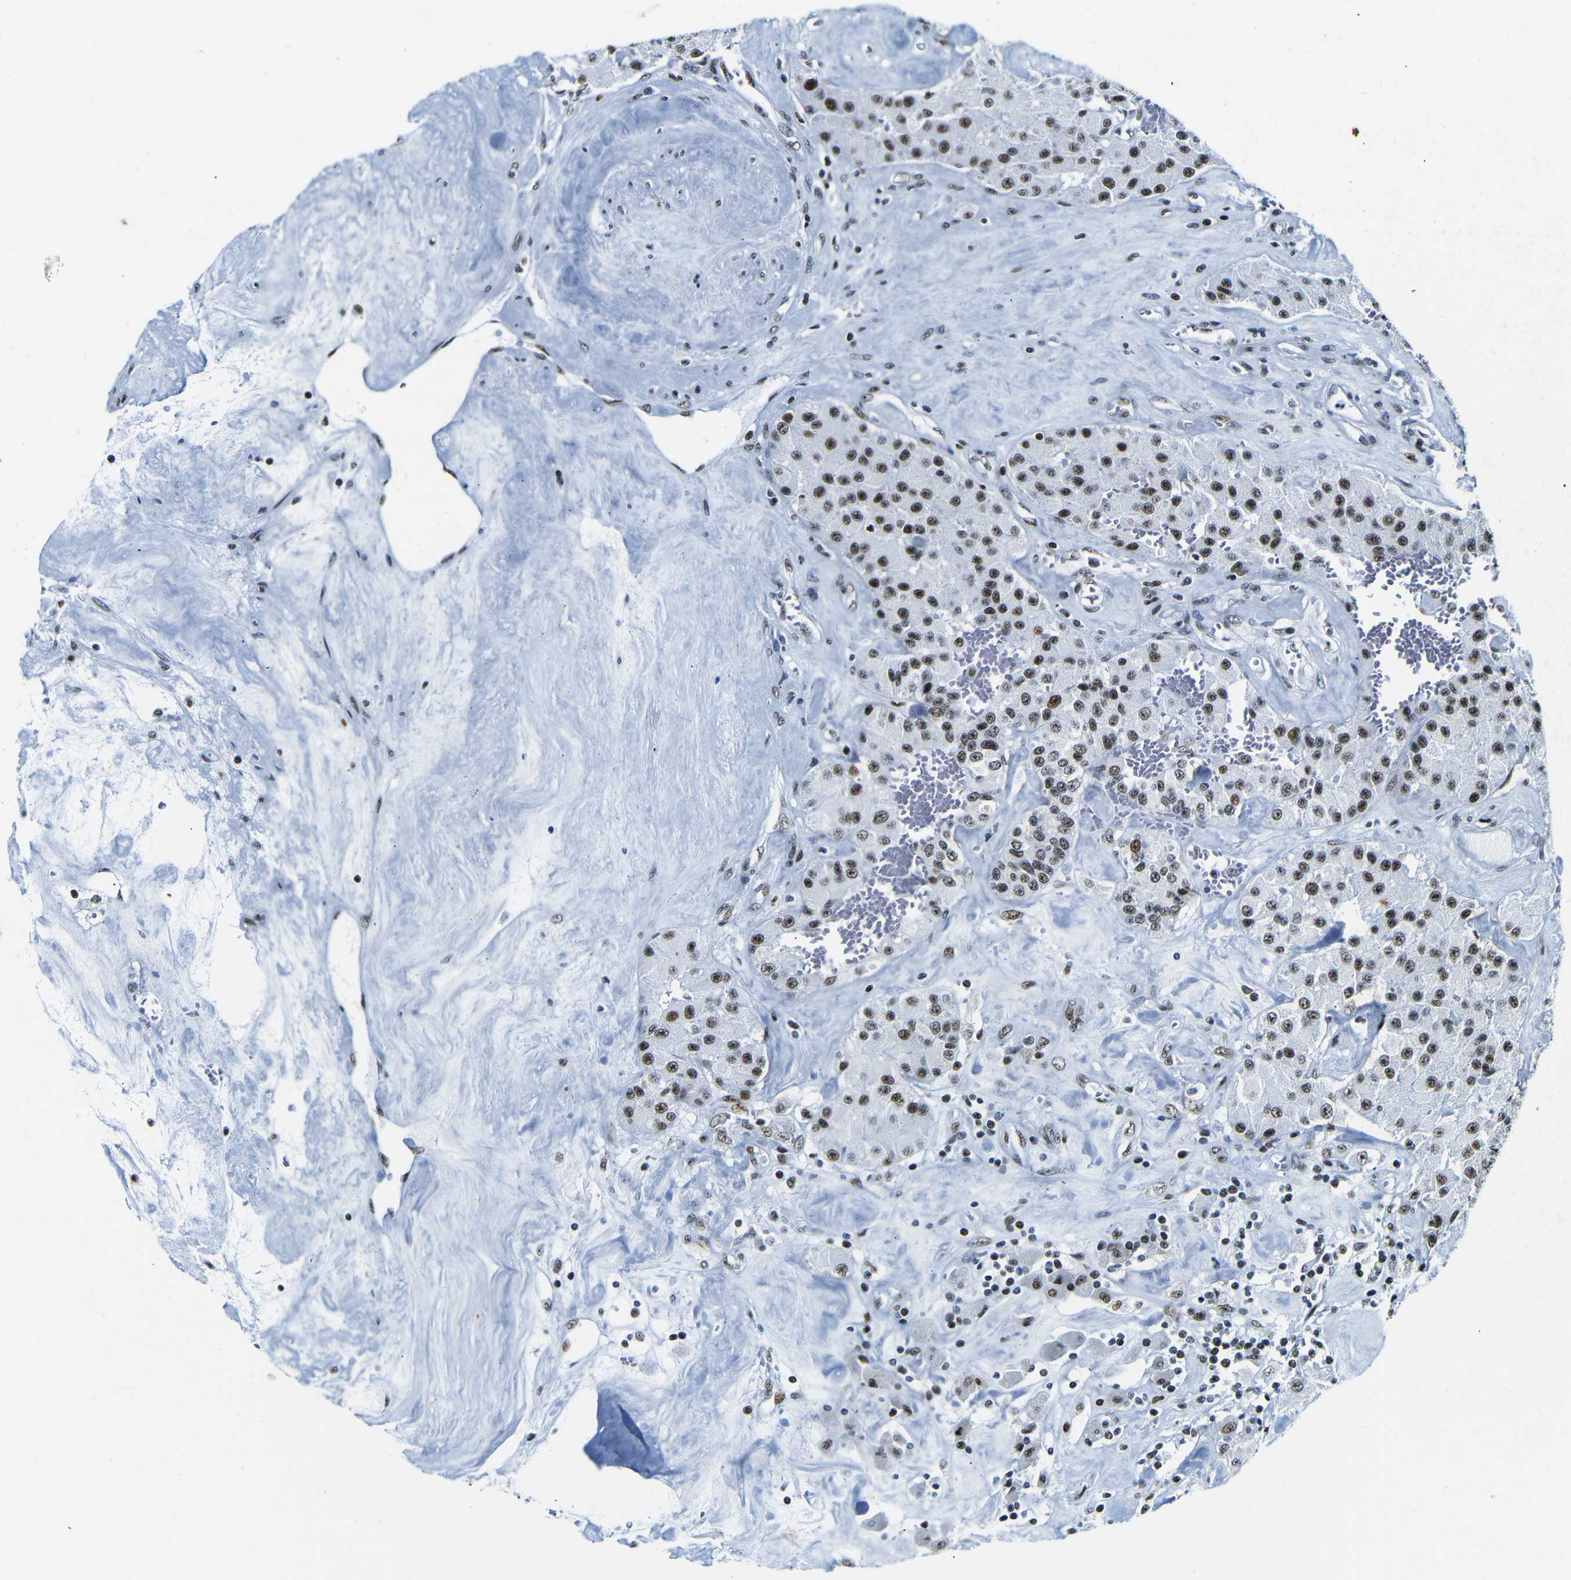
{"staining": {"intensity": "strong", "quantity": ">75%", "location": "nuclear"}, "tissue": "carcinoid", "cell_type": "Tumor cells", "image_type": "cancer", "snomed": [{"axis": "morphology", "description": "Carcinoid, malignant, NOS"}, {"axis": "topography", "description": "Pancreas"}], "caption": "High-magnification brightfield microscopy of carcinoid (malignant) stained with DAB (3,3'-diaminobenzidine) (brown) and counterstained with hematoxylin (blue). tumor cells exhibit strong nuclear positivity is seen in about>75% of cells. (Stains: DAB (3,3'-diaminobenzidine) in brown, nuclei in blue, Microscopy: brightfield microscopy at high magnification).", "gene": "SRSF1", "patient": {"sex": "male", "age": 41}}